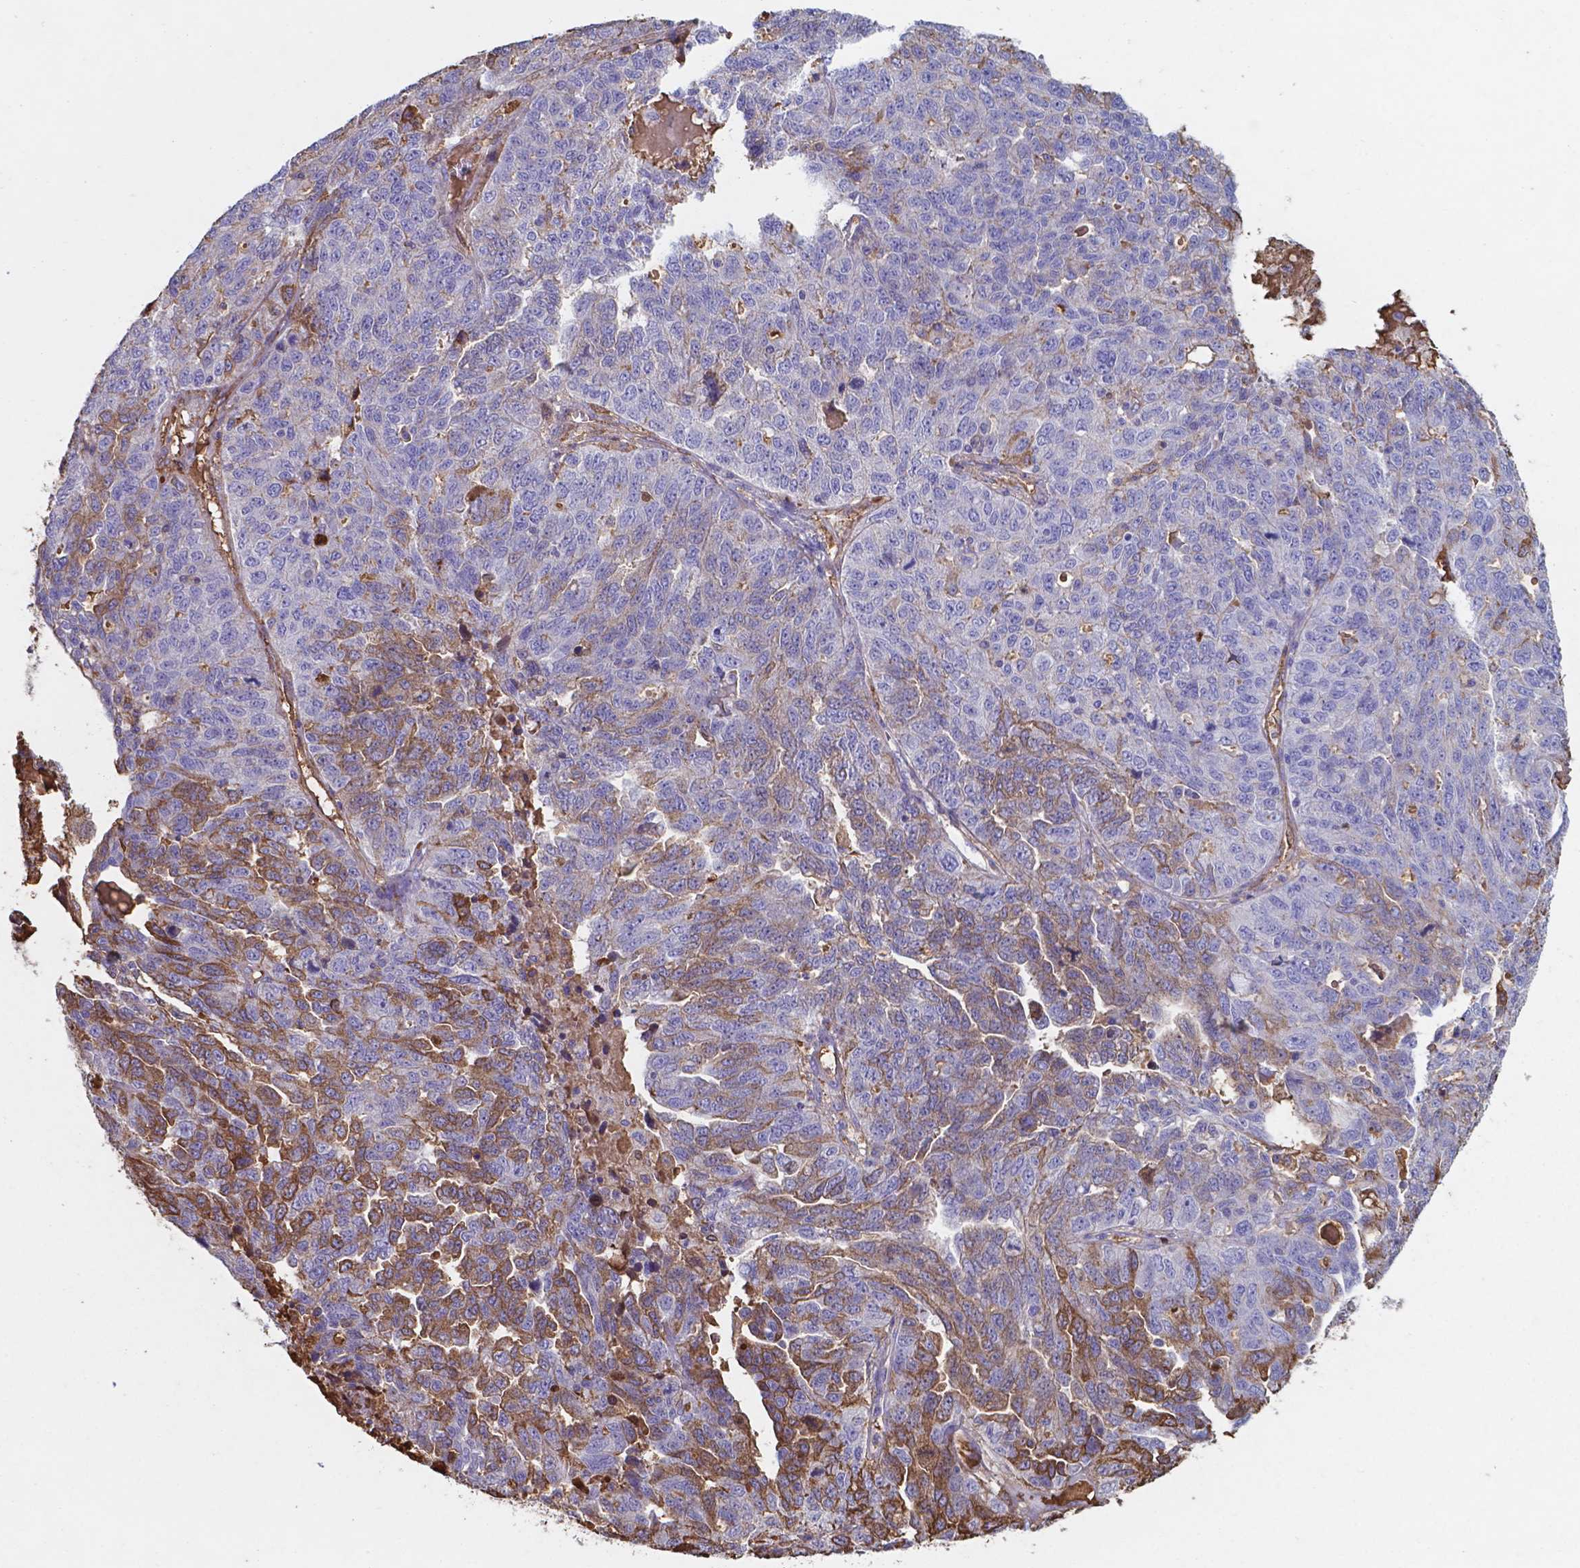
{"staining": {"intensity": "moderate", "quantity": "<25%", "location": "cytoplasmic/membranous"}, "tissue": "ovarian cancer", "cell_type": "Tumor cells", "image_type": "cancer", "snomed": [{"axis": "morphology", "description": "Cystadenocarcinoma, serous, NOS"}, {"axis": "topography", "description": "Ovary"}], "caption": "Protein staining exhibits moderate cytoplasmic/membranous positivity in approximately <25% of tumor cells in ovarian serous cystadenocarcinoma. (DAB IHC with brightfield microscopy, high magnification).", "gene": "SERPINA1", "patient": {"sex": "female", "age": 71}}